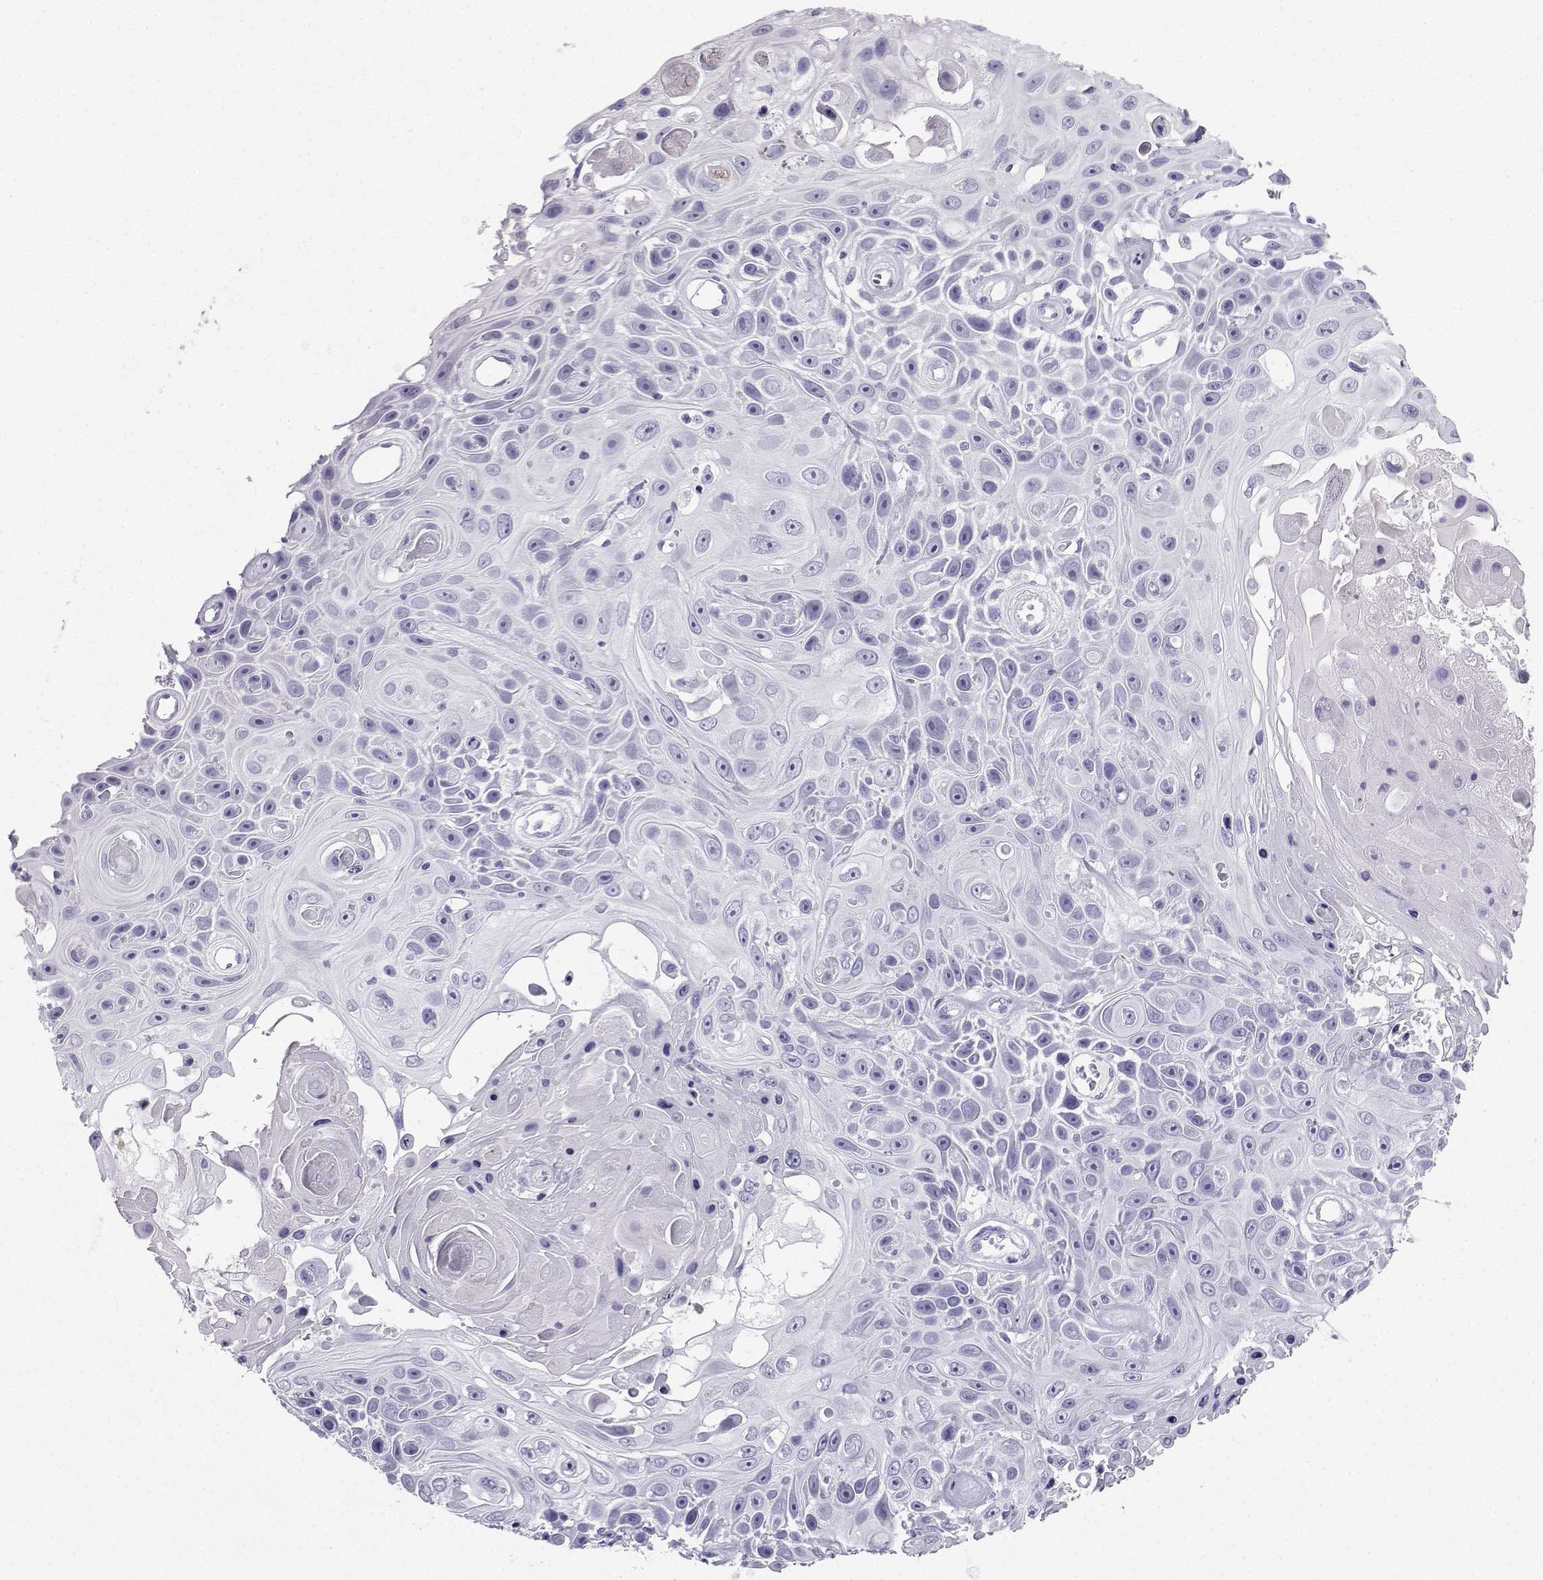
{"staining": {"intensity": "negative", "quantity": "none", "location": "none"}, "tissue": "skin cancer", "cell_type": "Tumor cells", "image_type": "cancer", "snomed": [{"axis": "morphology", "description": "Squamous cell carcinoma, NOS"}, {"axis": "topography", "description": "Skin"}], "caption": "High power microscopy image of an immunohistochemistry (IHC) image of skin squamous cell carcinoma, revealing no significant staining in tumor cells.", "gene": "SLC18A2", "patient": {"sex": "male", "age": 82}}